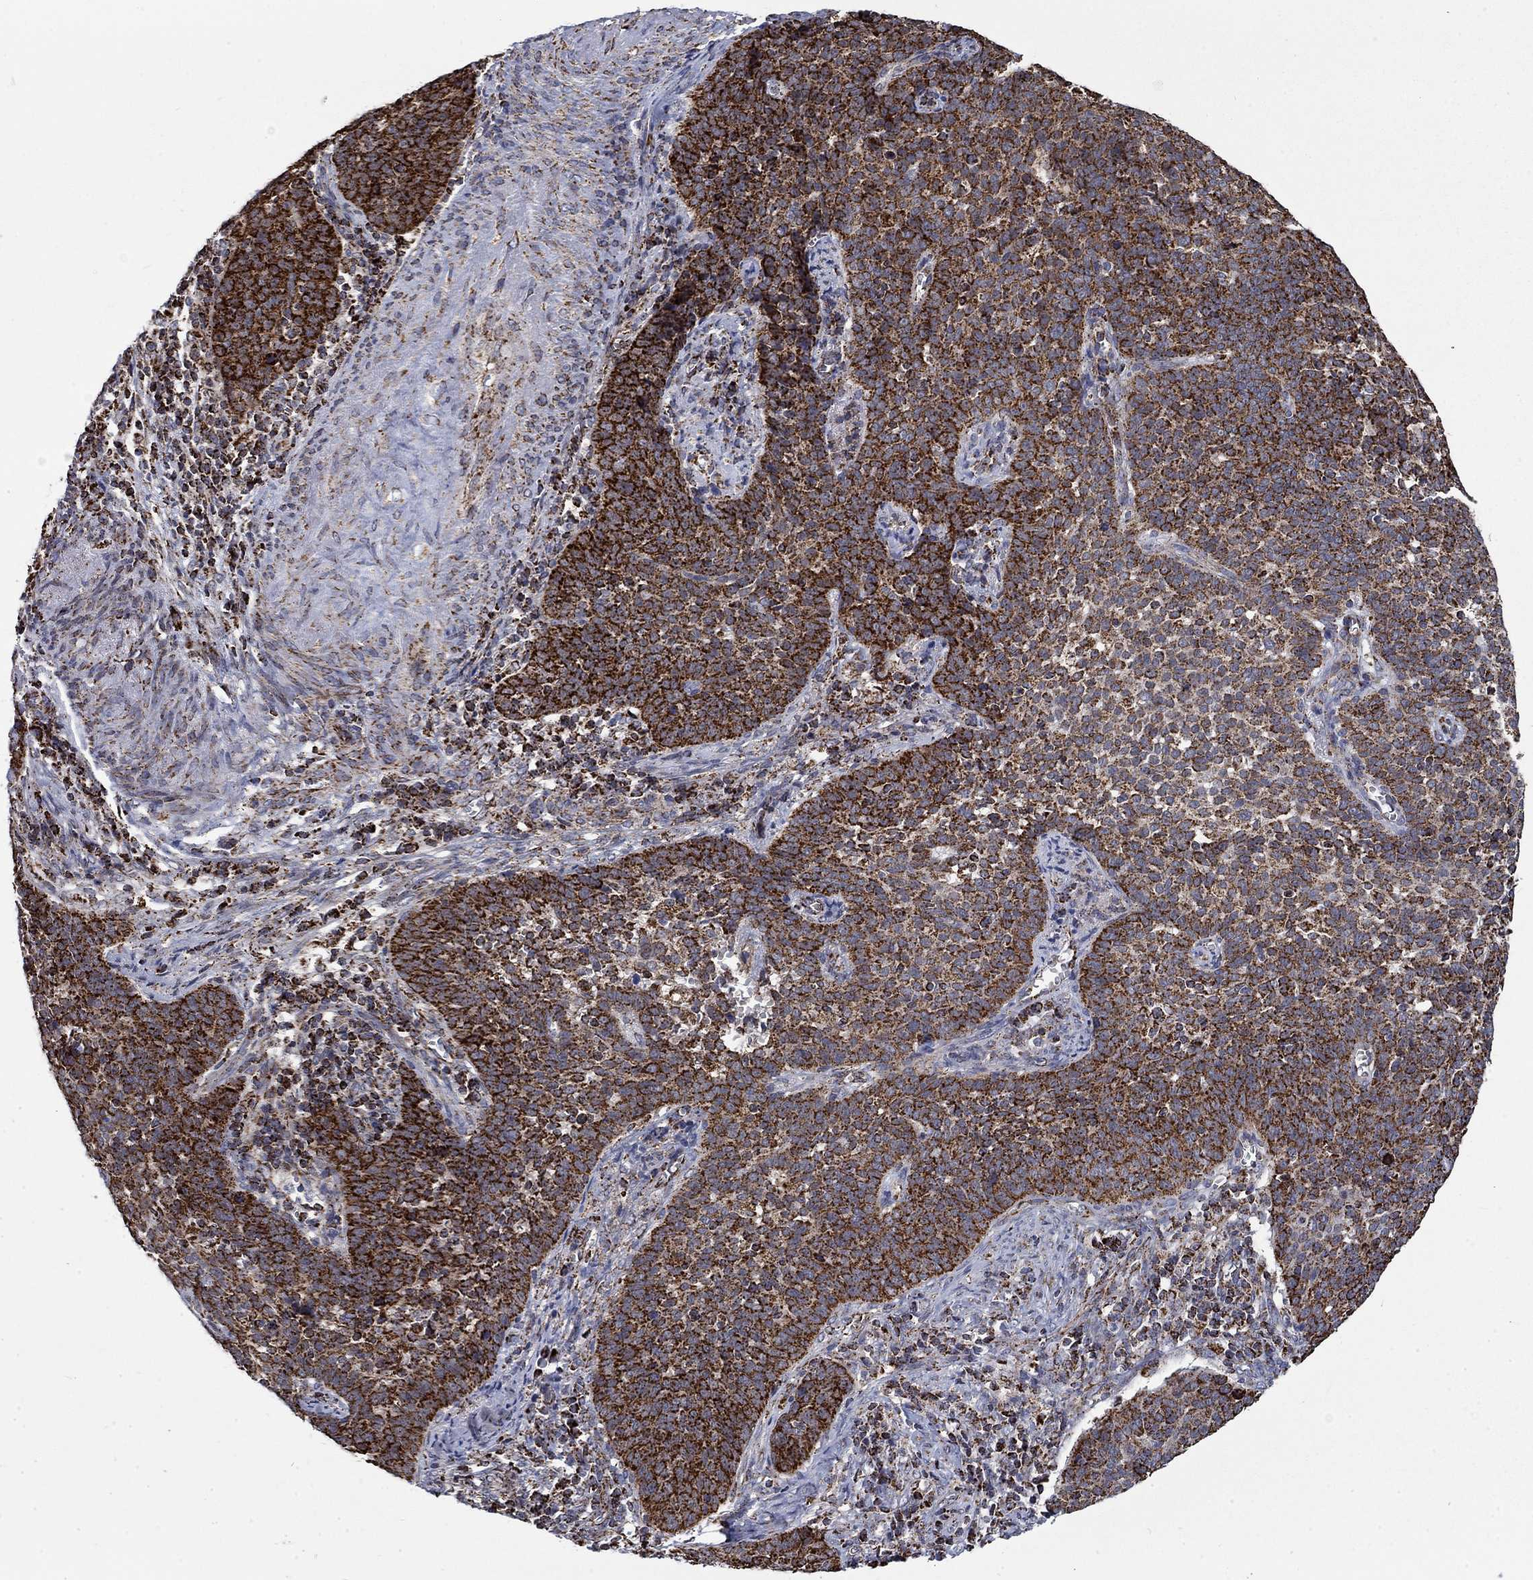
{"staining": {"intensity": "strong", "quantity": ">75%", "location": "cytoplasmic/membranous"}, "tissue": "cervical cancer", "cell_type": "Tumor cells", "image_type": "cancer", "snomed": [{"axis": "morphology", "description": "Squamous cell carcinoma, NOS"}, {"axis": "topography", "description": "Cervix"}], "caption": "A brown stain shows strong cytoplasmic/membranous staining of a protein in human cervical cancer tumor cells.", "gene": "MOAP1", "patient": {"sex": "female", "age": 39}}